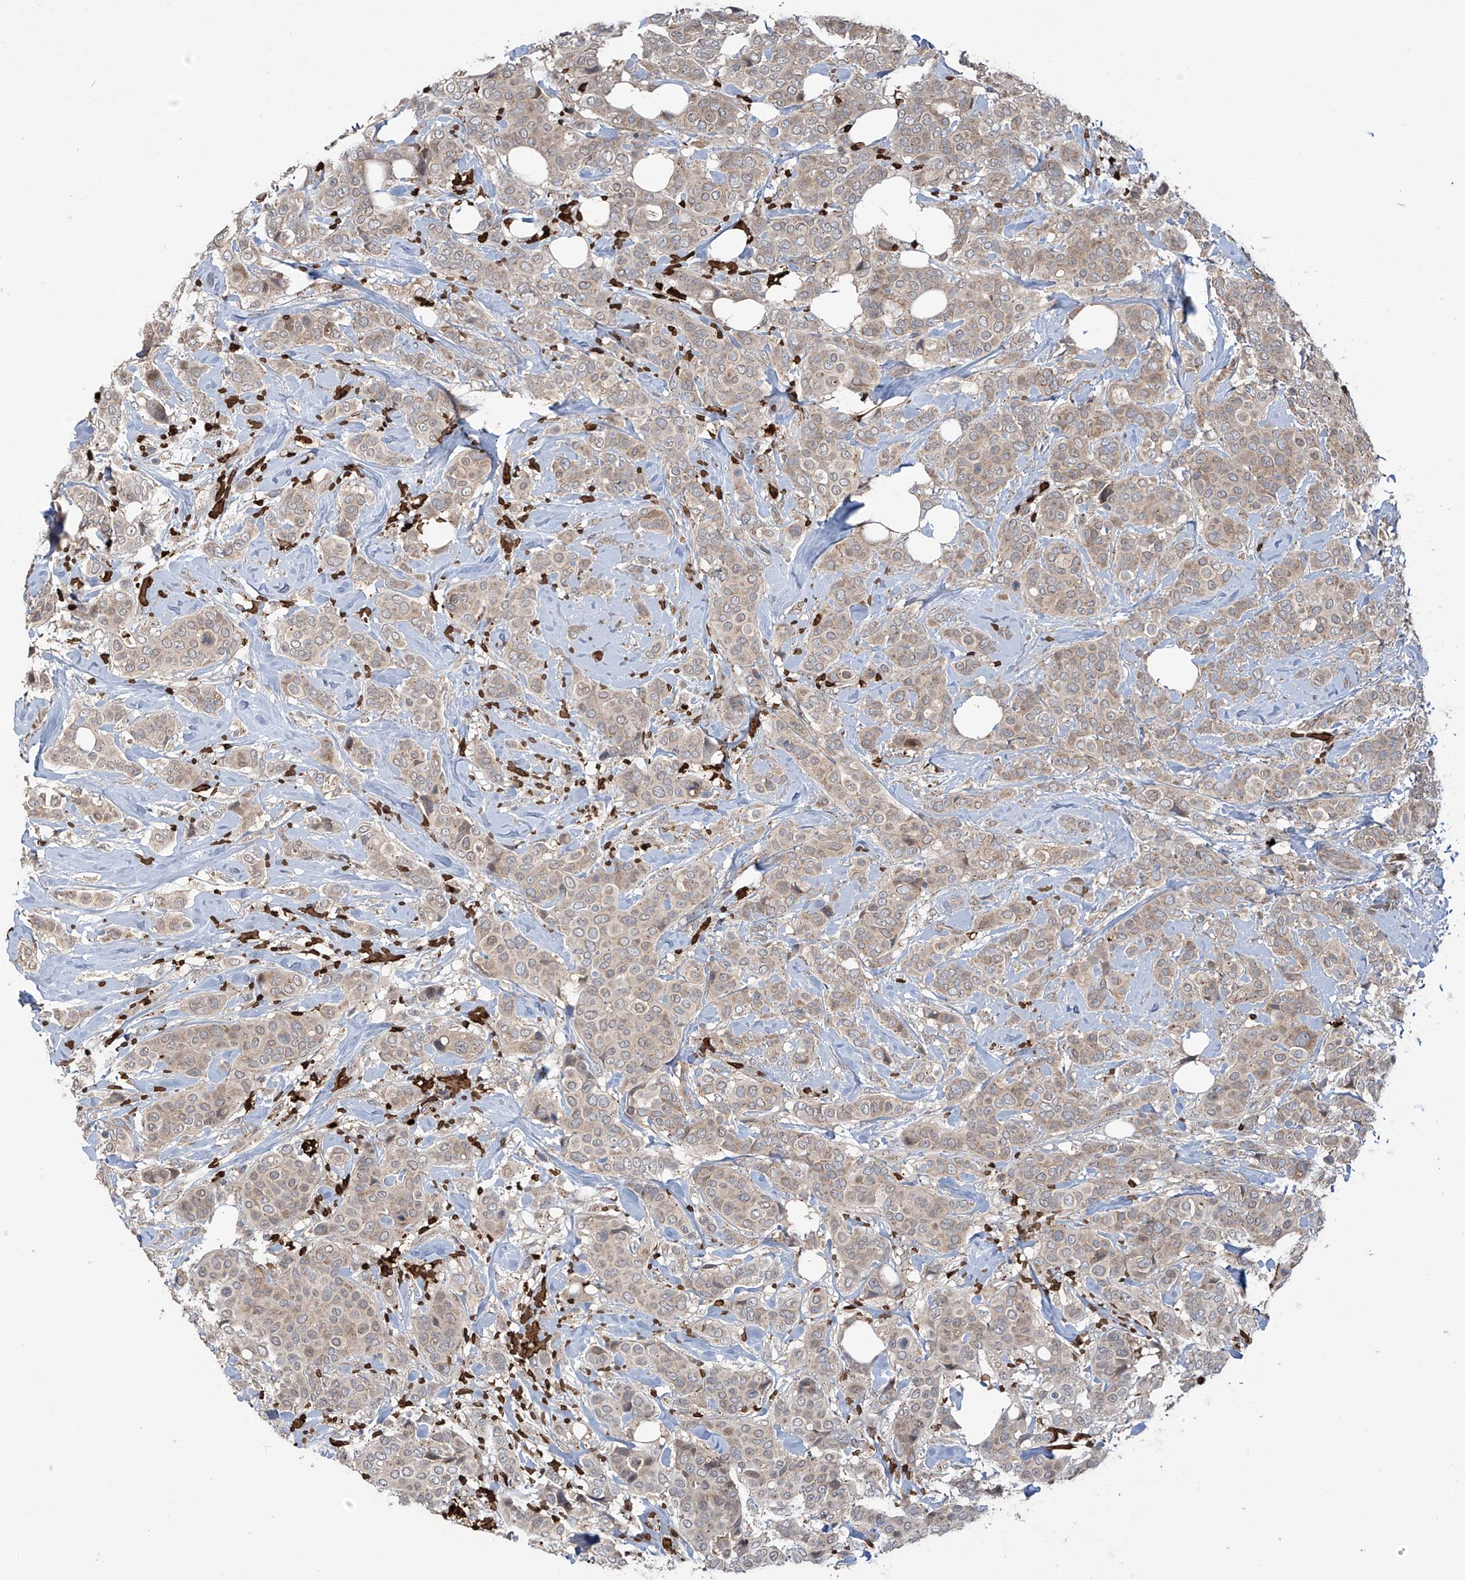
{"staining": {"intensity": "weak", "quantity": "<25%", "location": "cytoplasmic/membranous"}, "tissue": "breast cancer", "cell_type": "Tumor cells", "image_type": "cancer", "snomed": [{"axis": "morphology", "description": "Lobular carcinoma"}, {"axis": "topography", "description": "Breast"}], "caption": "Immunohistochemistry (IHC) micrograph of neoplastic tissue: breast cancer stained with DAB (3,3'-diaminobenzidine) demonstrates no significant protein staining in tumor cells.", "gene": "ZDHHC9", "patient": {"sex": "female", "age": 51}}